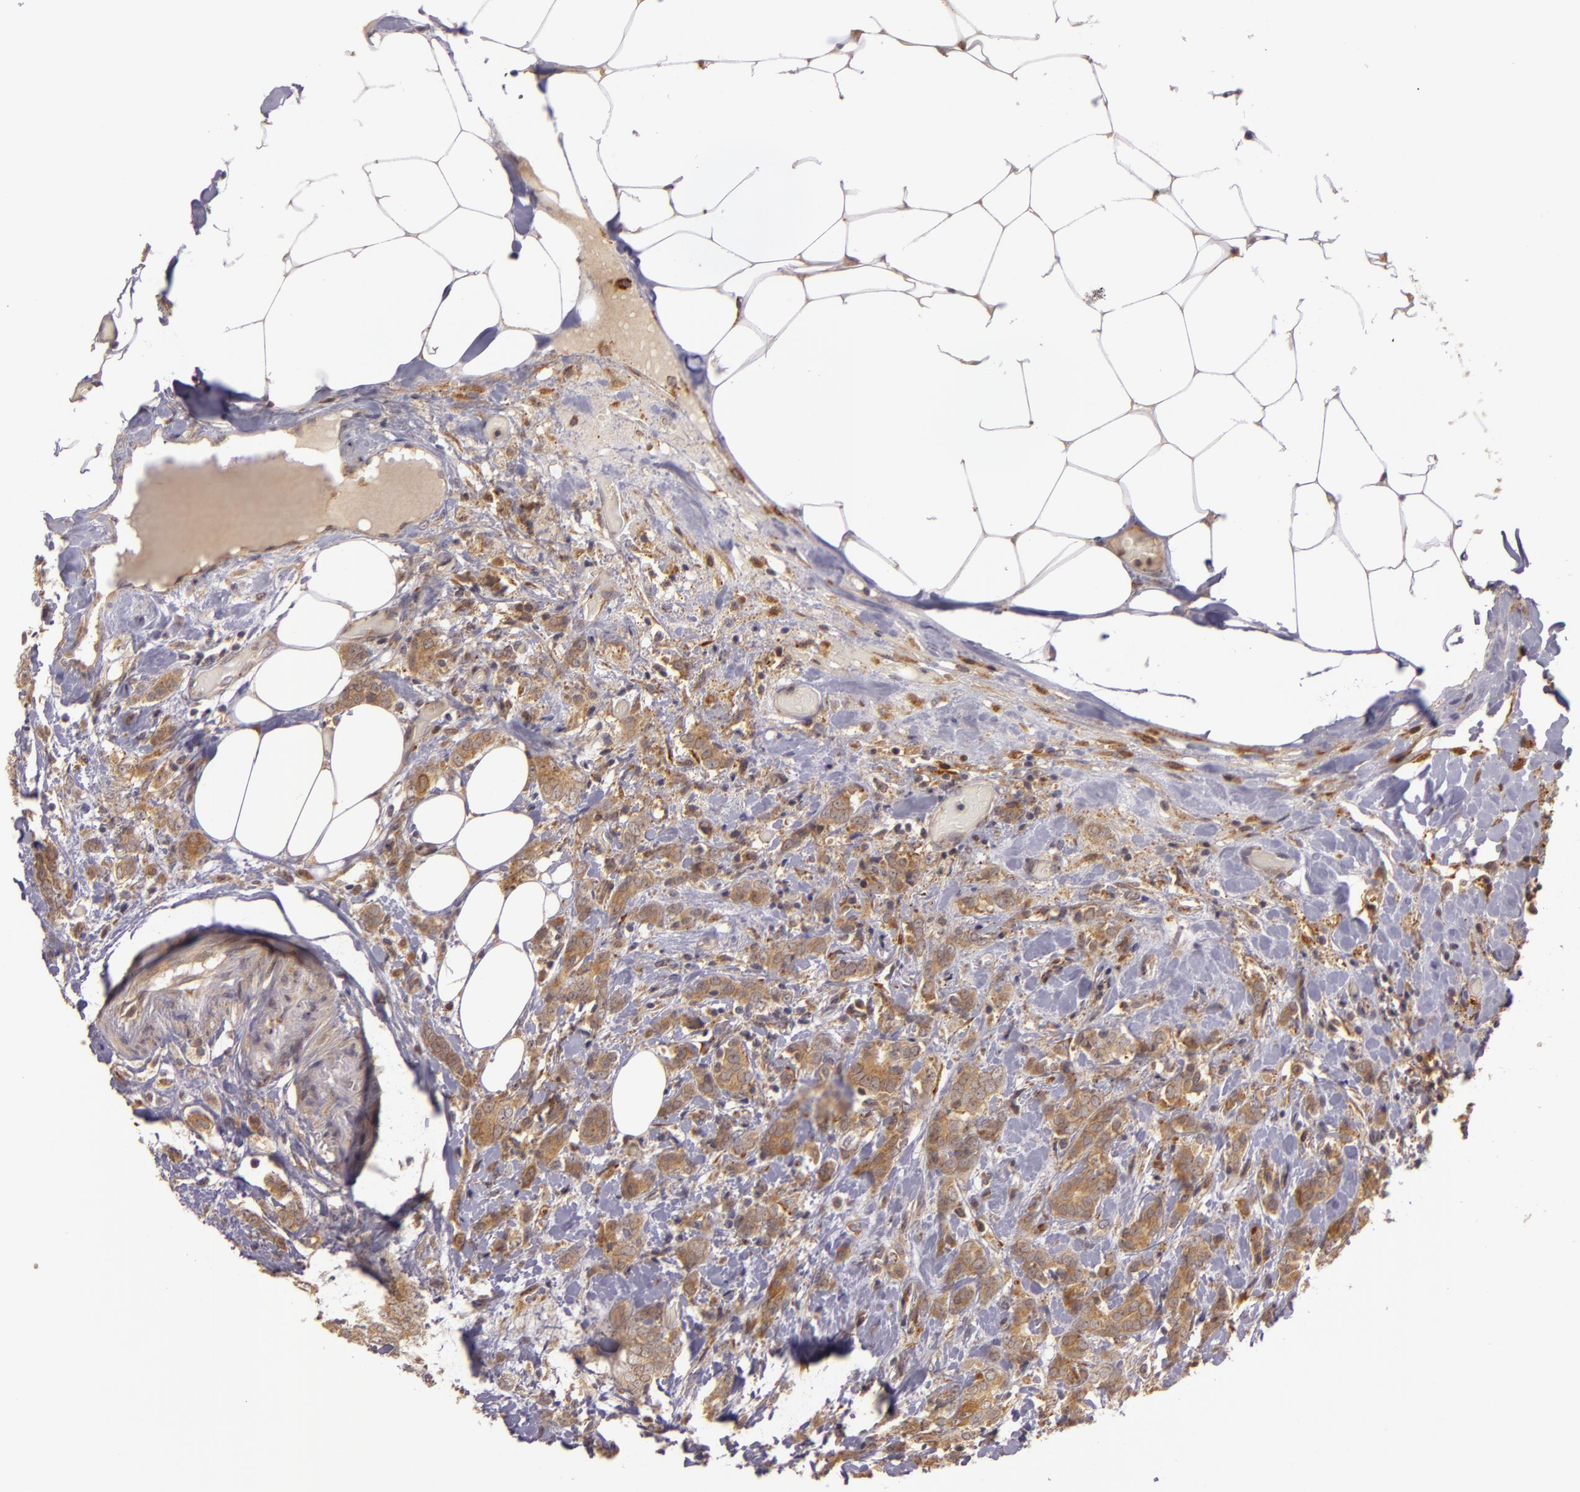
{"staining": {"intensity": "moderate", "quantity": ">75%", "location": "cytoplasmic/membranous"}, "tissue": "breast cancer", "cell_type": "Tumor cells", "image_type": "cancer", "snomed": [{"axis": "morphology", "description": "Duct carcinoma"}, {"axis": "topography", "description": "Breast"}], "caption": "Immunohistochemistry of breast cancer (infiltrating ductal carcinoma) demonstrates medium levels of moderate cytoplasmic/membranous expression in approximately >75% of tumor cells.", "gene": "PPP1R3F", "patient": {"sex": "female", "age": 53}}